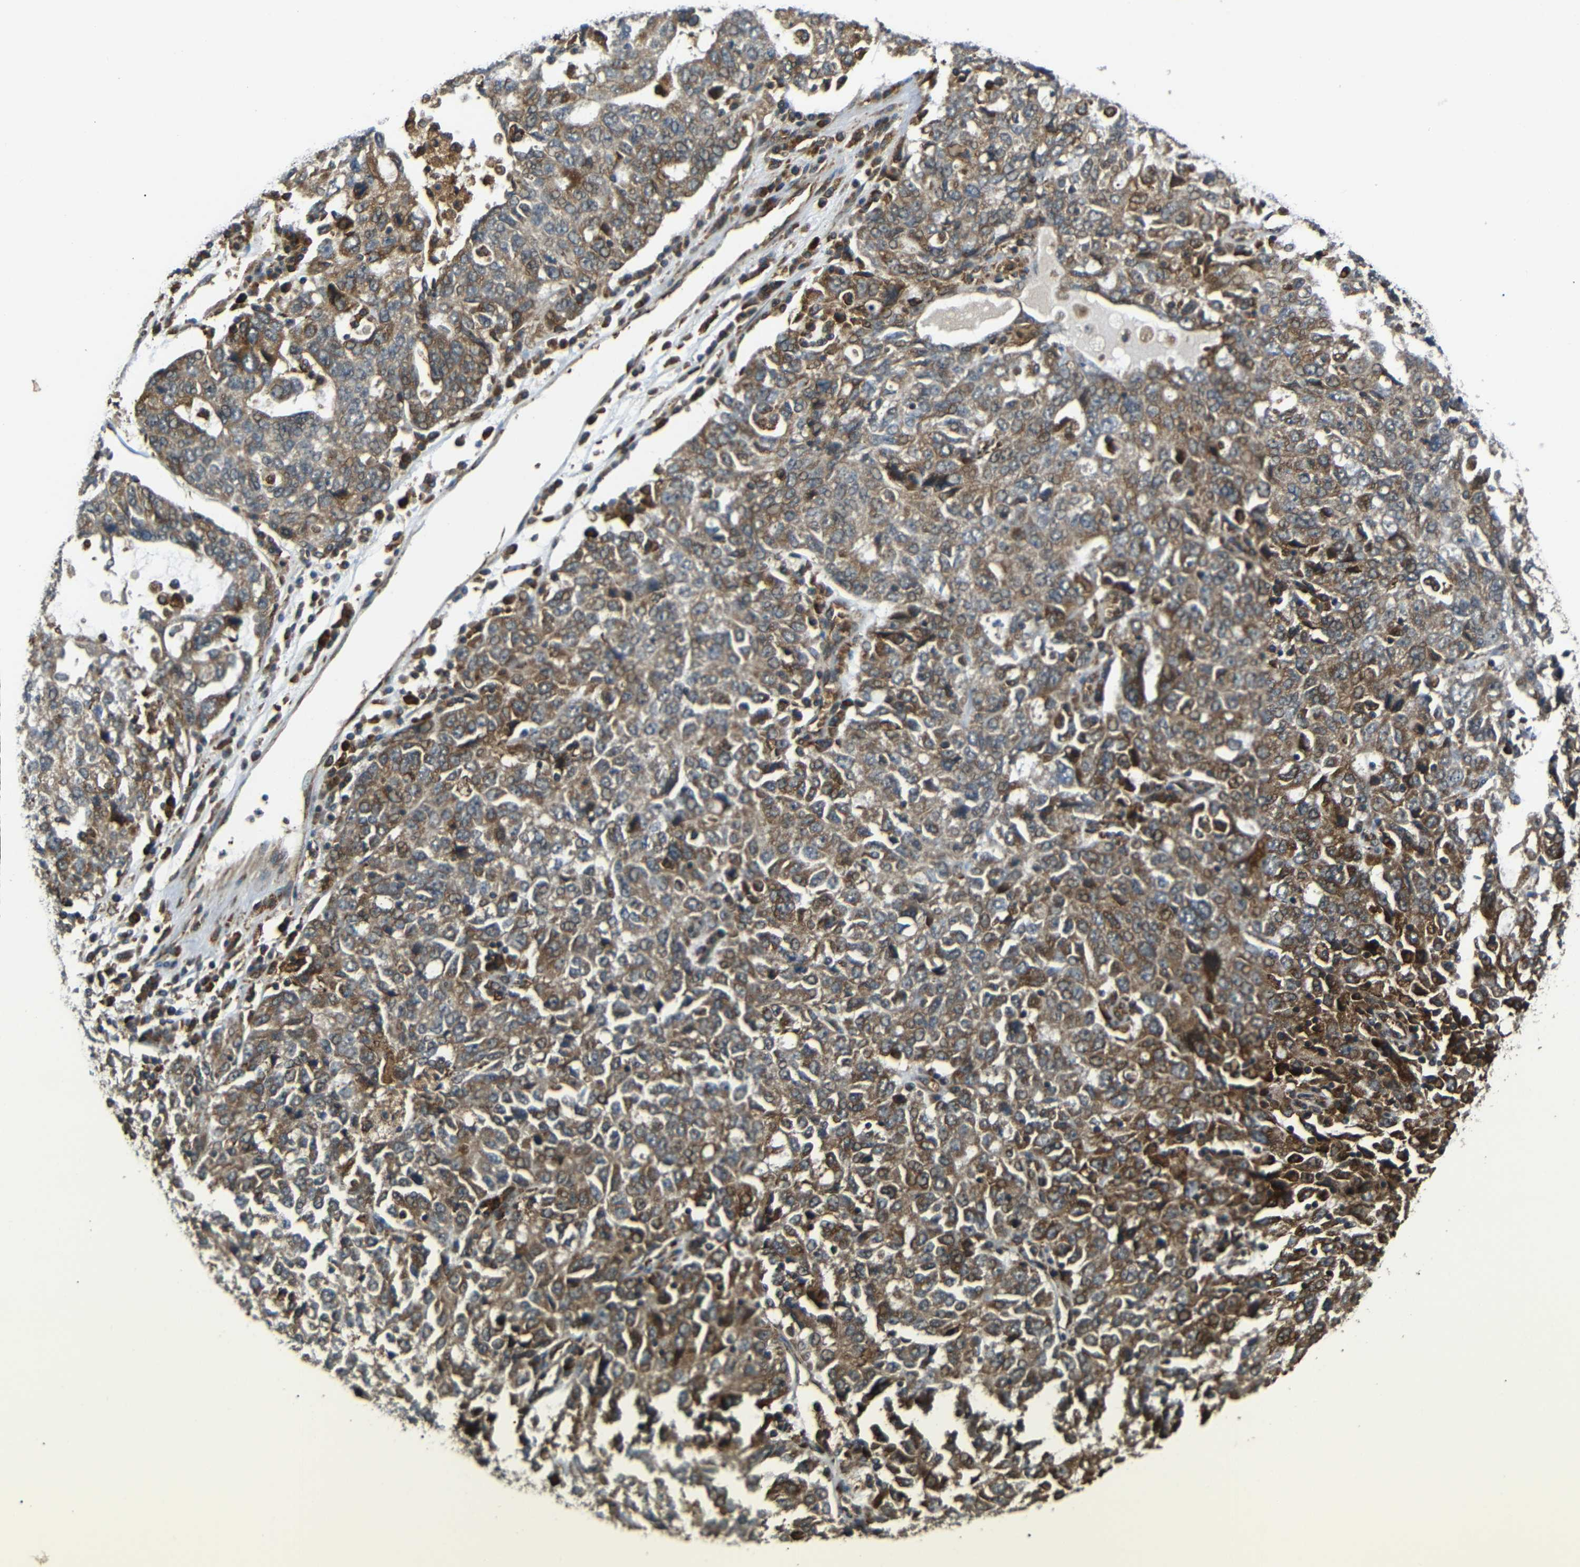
{"staining": {"intensity": "moderate", "quantity": "25%-75%", "location": "cytoplasmic/membranous"}, "tissue": "ovarian cancer", "cell_type": "Tumor cells", "image_type": "cancer", "snomed": [{"axis": "morphology", "description": "Carcinoma, endometroid"}, {"axis": "topography", "description": "Ovary"}], "caption": "Brown immunohistochemical staining in endometroid carcinoma (ovarian) shows moderate cytoplasmic/membranous staining in about 25%-75% of tumor cells.", "gene": "EPHB2", "patient": {"sex": "female", "age": 62}}